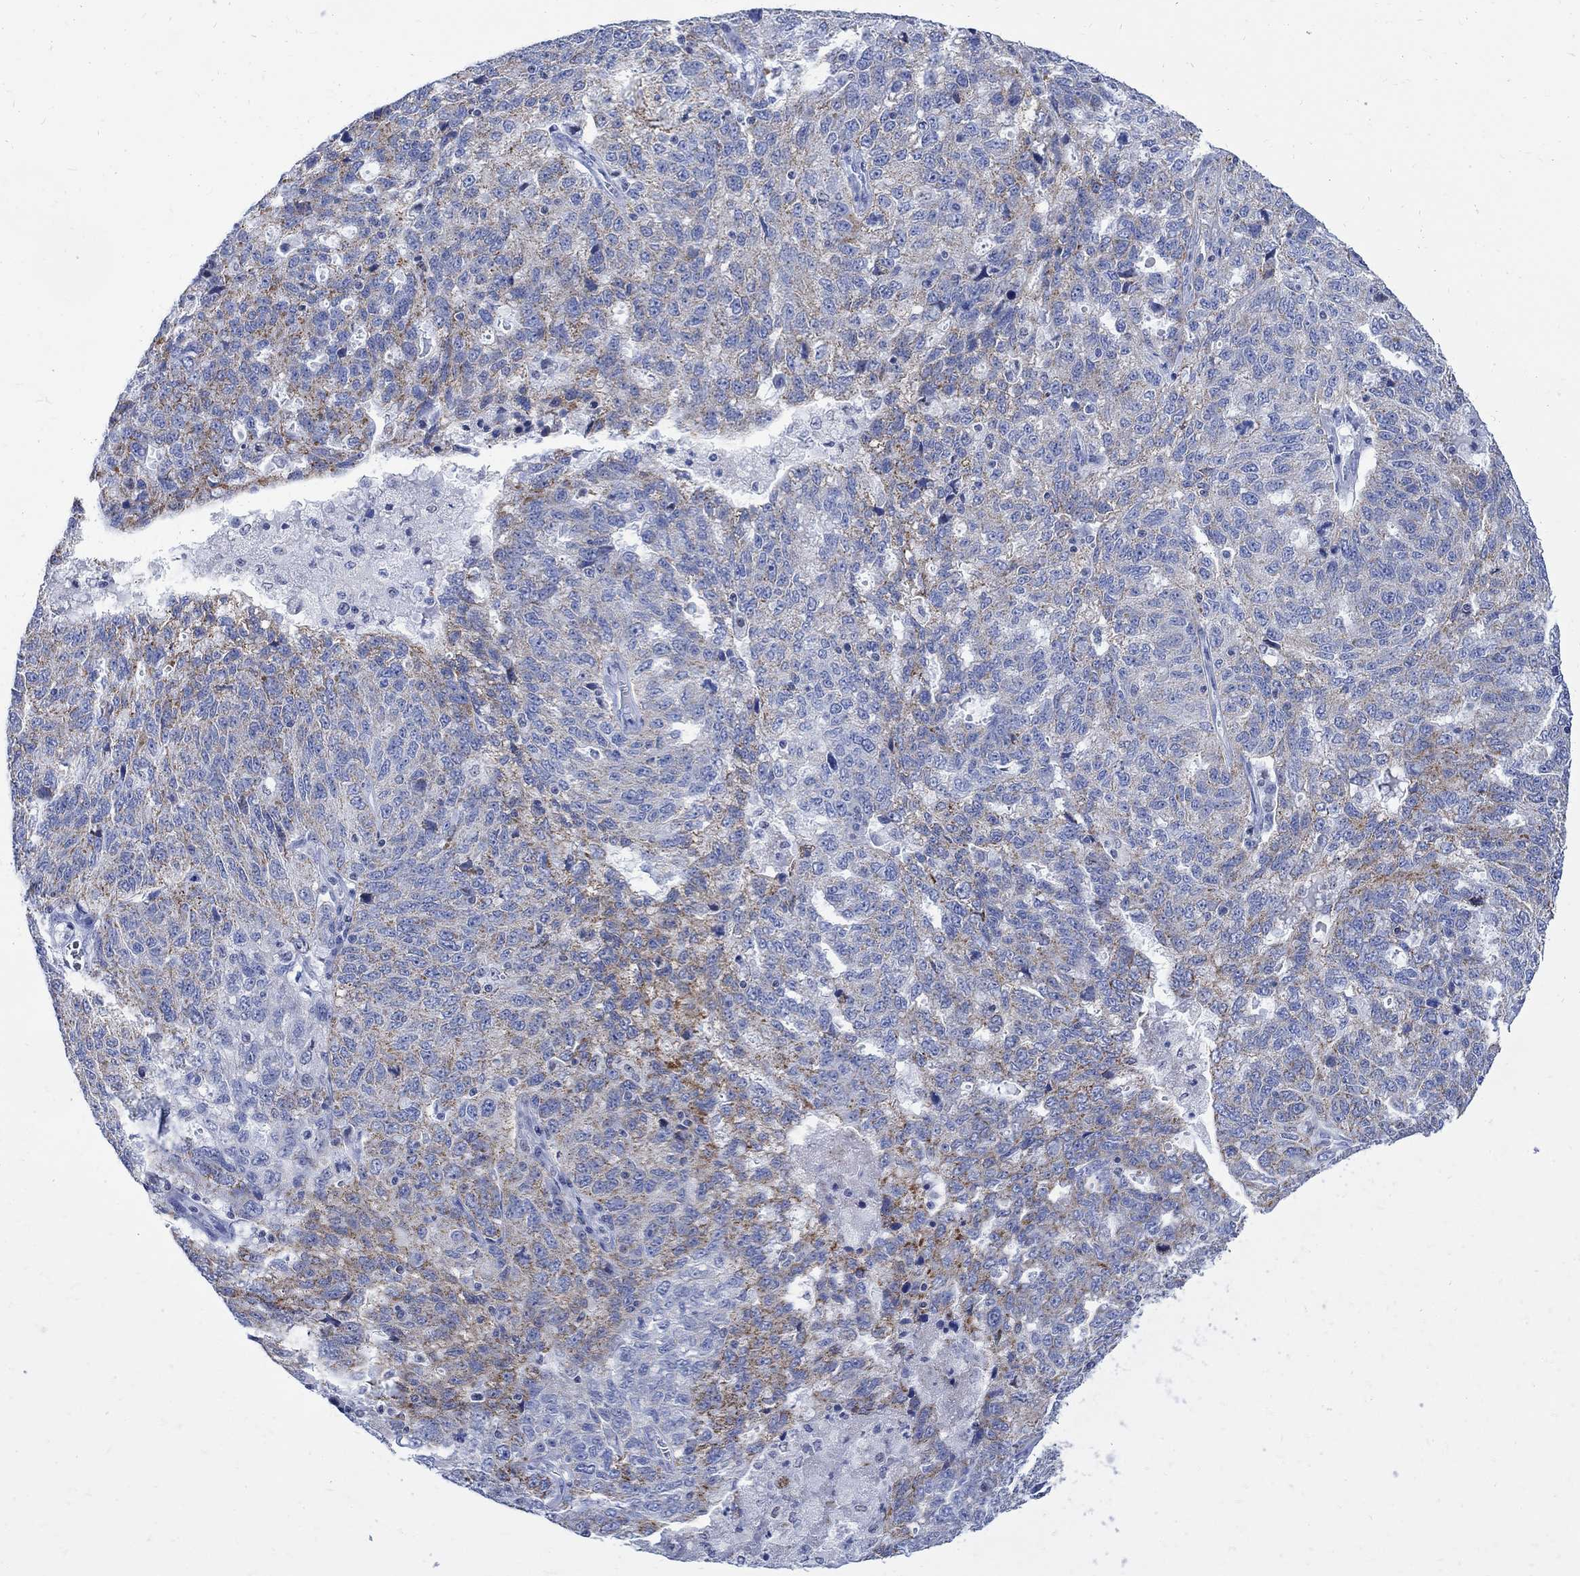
{"staining": {"intensity": "moderate", "quantity": "<25%", "location": "cytoplasmic/membranous"}, "tissue": "ovarian cancer", "cell_type": "Tumor cells", "image_type": "cancer", "snomed": [{"axis": "morphology", "description": "Cystadenocarcinoma, serous, NOS"}, {"axis": "topography", "description": "Ovary"}], "caption": "High-magnification brightfield microscopy of ovarian cancer (serous cystadenocarcinoma) stained with DAB (3,3'-diaminobenzidine) (brown) and counterstained with hematoxylin (blue). tumor cells exhibit moderate cytoplasmic/membranous expression is appreciated in approximately<25% of cells. (DAB IHC with brightfield microscopy, high magnification).", "gene": "CPLX2", "patient": {"sex": "female", "age": 71}}